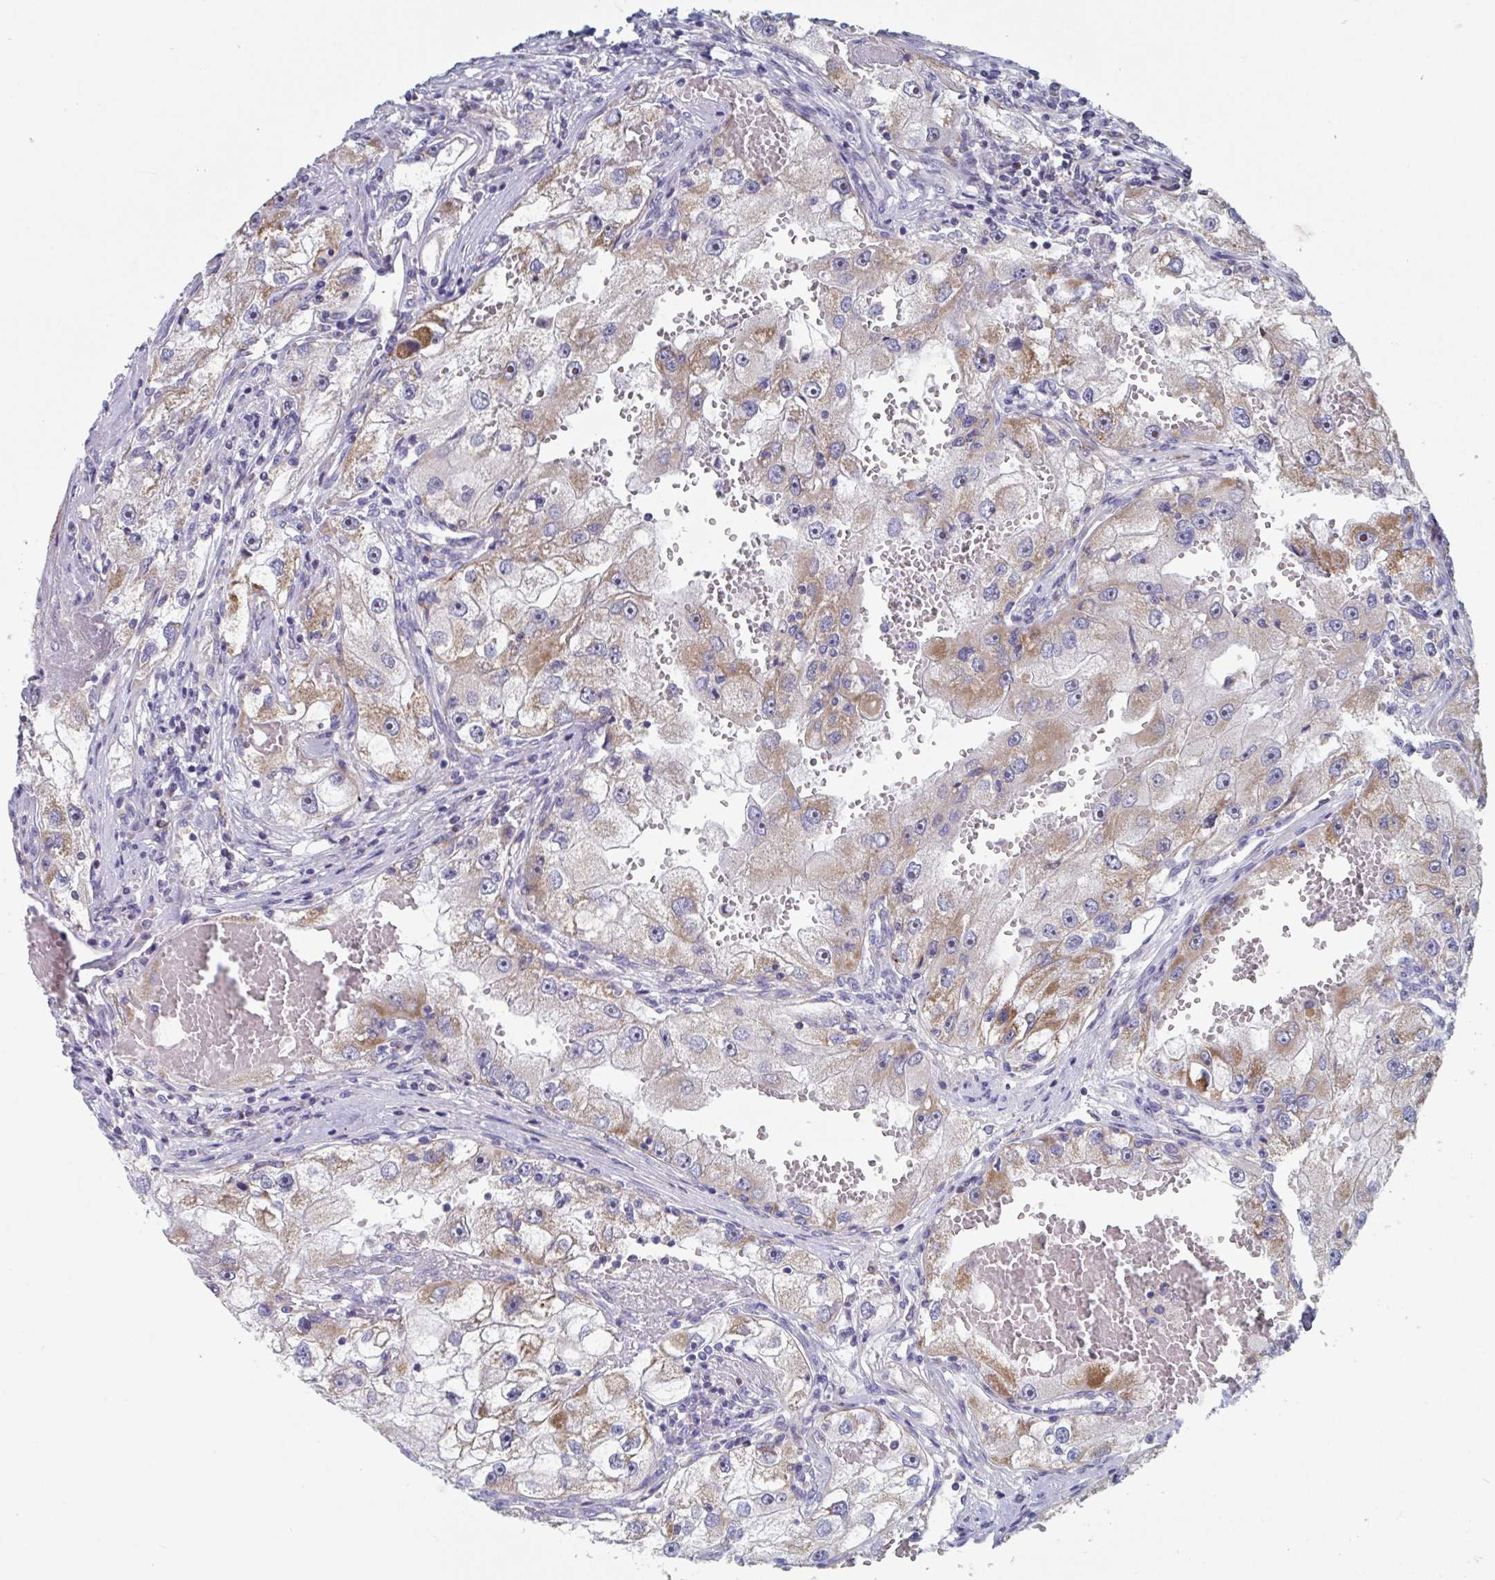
{"staining": {"intensity": "moderate", "quantity": "25%-75%", "location": "cytoplasmic/membranous"}, "tissue": "renal cancer", "cell_type": "Tumor cells", "image_type": "cancer", "snomed": [{"axis": "morphology", "description": "Adenocarcinoma, NOS"}, {"axis": "topography", "description": "Kidney"}], "caption": "Brown immunohistochemical staining in human renal cancer reveals moderate cytoplasmic/membranous positivity in approximately 25%-75% of tumor cells.", "gene": "MRPL53", "patient": {"sex": "male", "age": 63}}